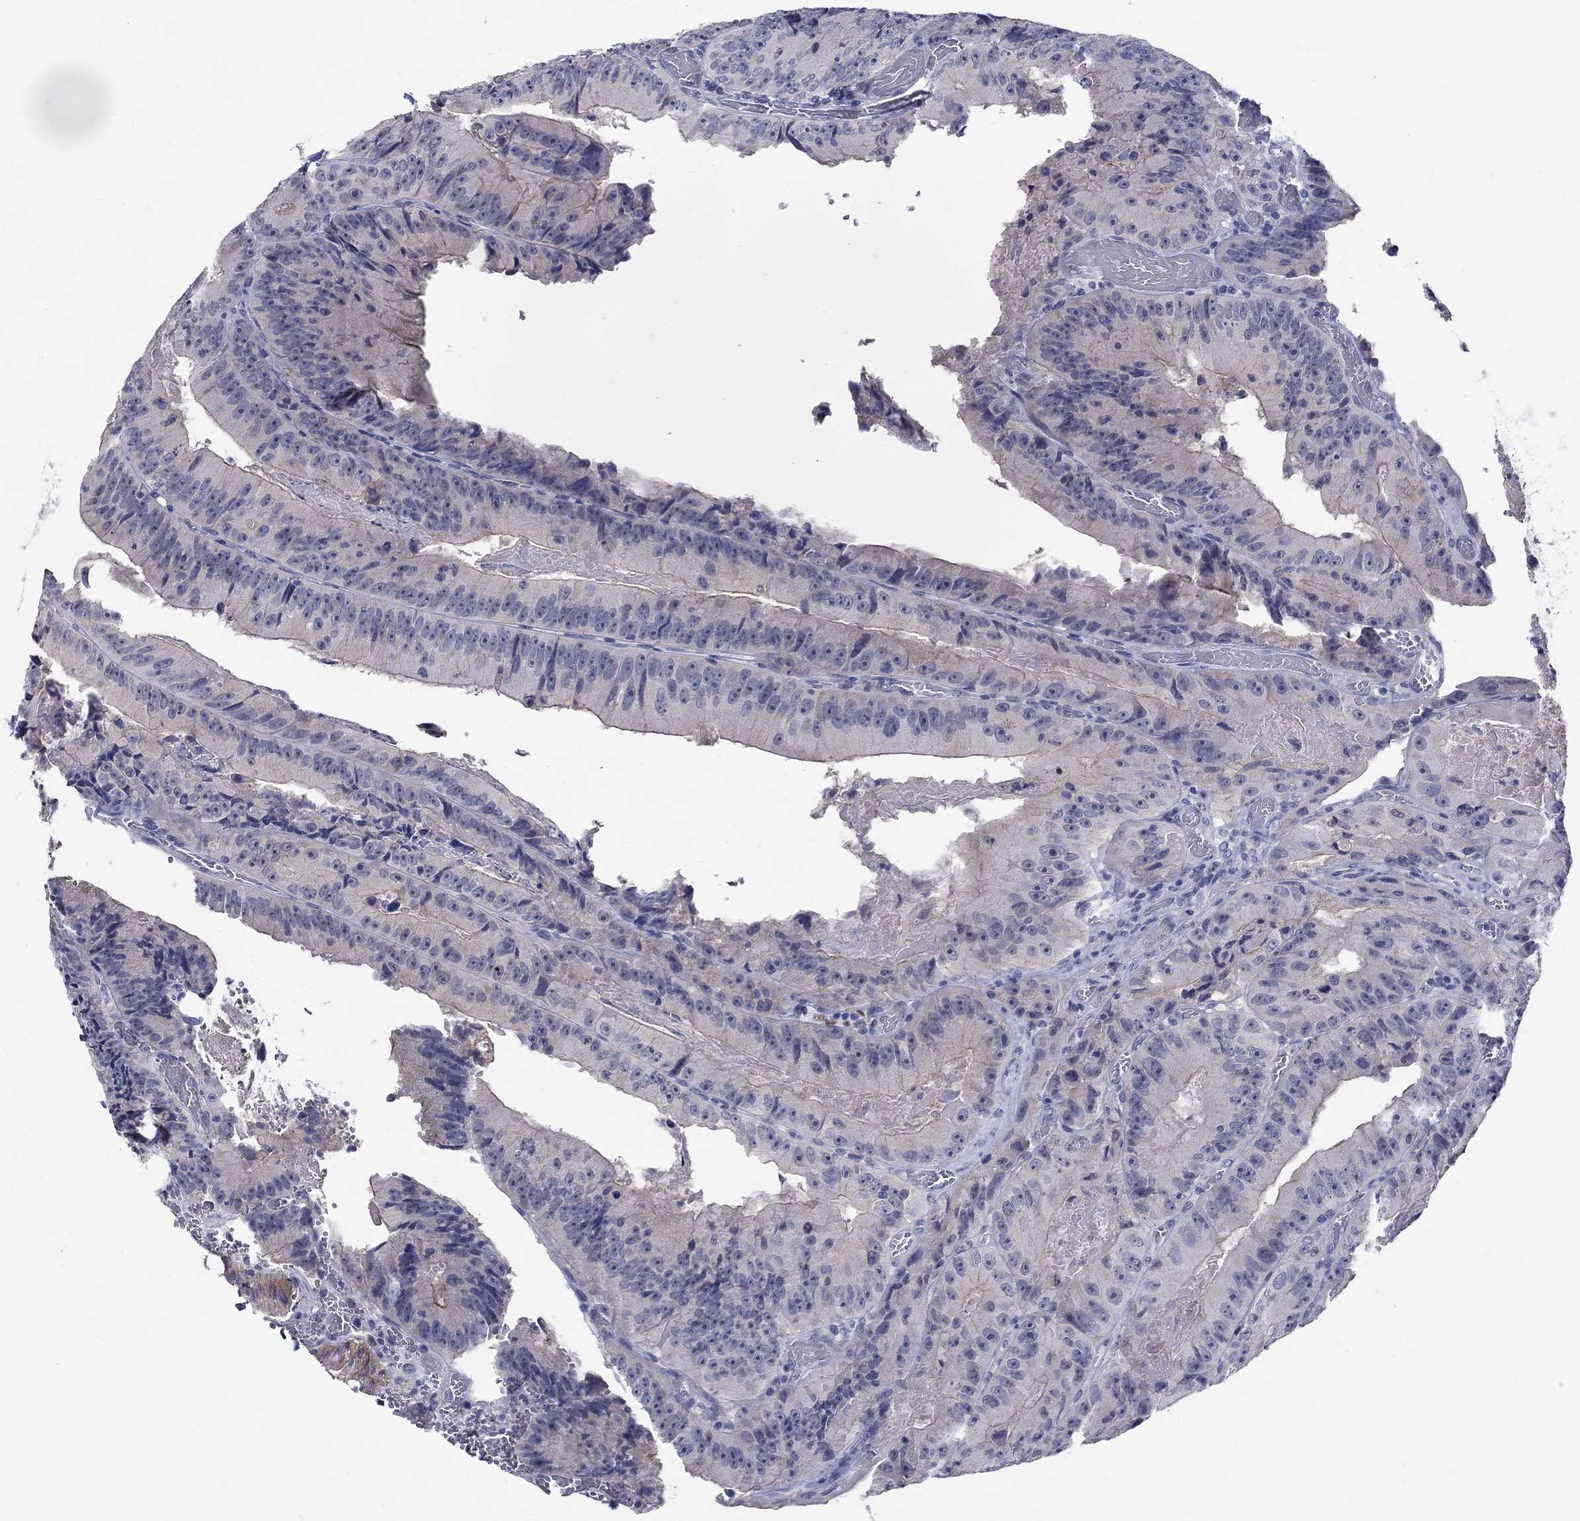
{"staining": {"intensity": "negative", "quantity": "none", "location": "none"}, "tissue": "colorectal cancer", "cell_type": "Tumor cells", "image_type": "cancer", "snomed": [{"axis": "morphology", "description": "Adenocarcinoma, NOS"}, {"axis": "topography", "description": "Colon"}], "caption": "Immunohistochemistry photomicrograph of neoplastic tissue: human adenocarcinoma (colorectal) stained with DAB displays no significant protein positivity in tumor cells.", "gene": "SLC30A3", "patient": {"sex": "female", "age": 86}}